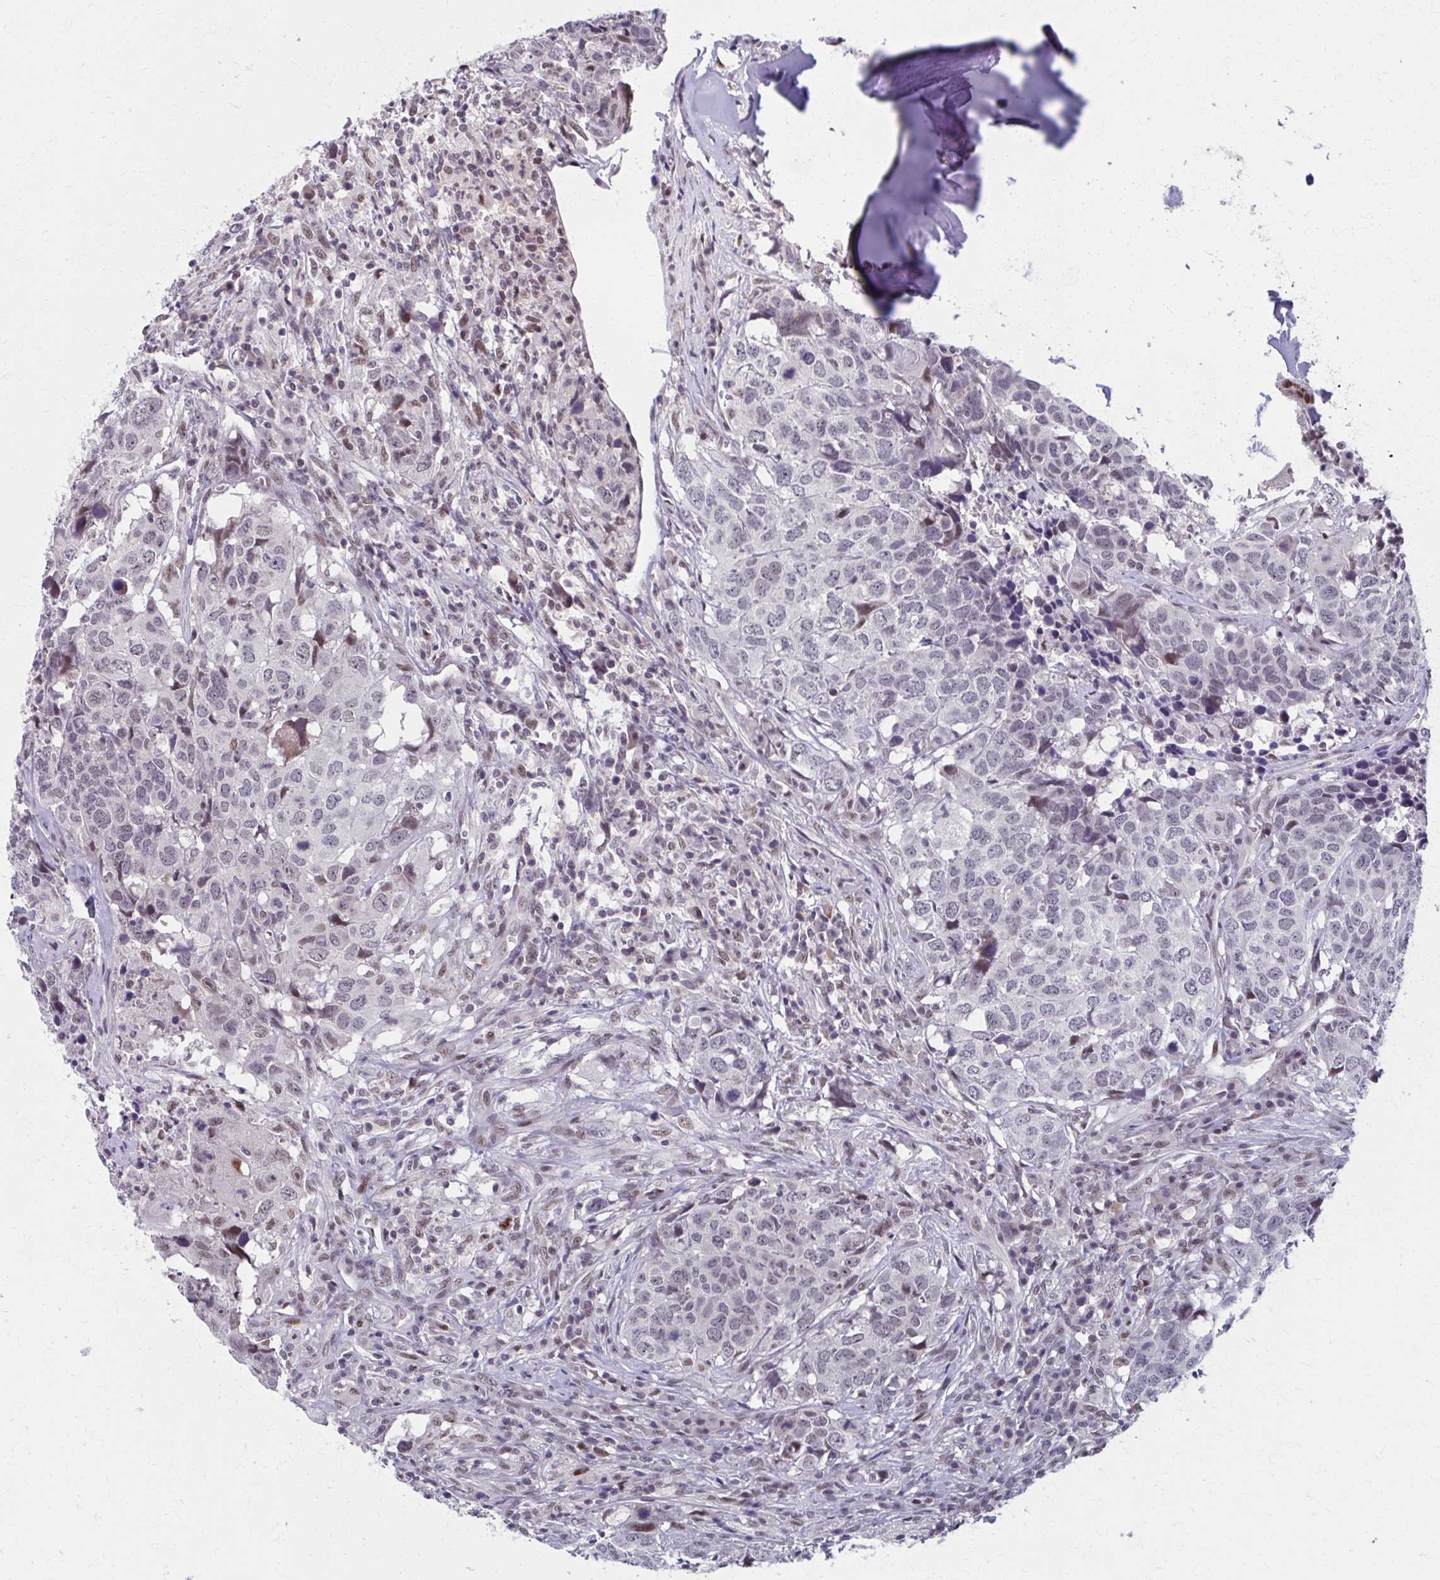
{"staining": {"intensity": "weak", "quantity": "<25%", "location": "nuclear"}, "tissue": "head and neck cancer", "cell_type": "Tumor cells", "image_type": "cancer", "snomed": [{"axis": "morphology", "description": "Normal tissue, NOS"}, {"axis": "morphology", "description": "Squamous cell carcinoma, NOS"}, {"axis": "topography", "description": "Skeletal muscle"}, {"axis": "topography", "description": "Vascular tissue"}, {"axis": "topography", "description": "Peripheral nerve tissue"}, {"axis": "topography", "description": "Head-Neck"}], "caption": "The image exhibits no significant expression in tumor cells of head and neck squamous cell carcinoma.", "gene": "SETBP1", "patient": {"sex": "male", "age": 66}}